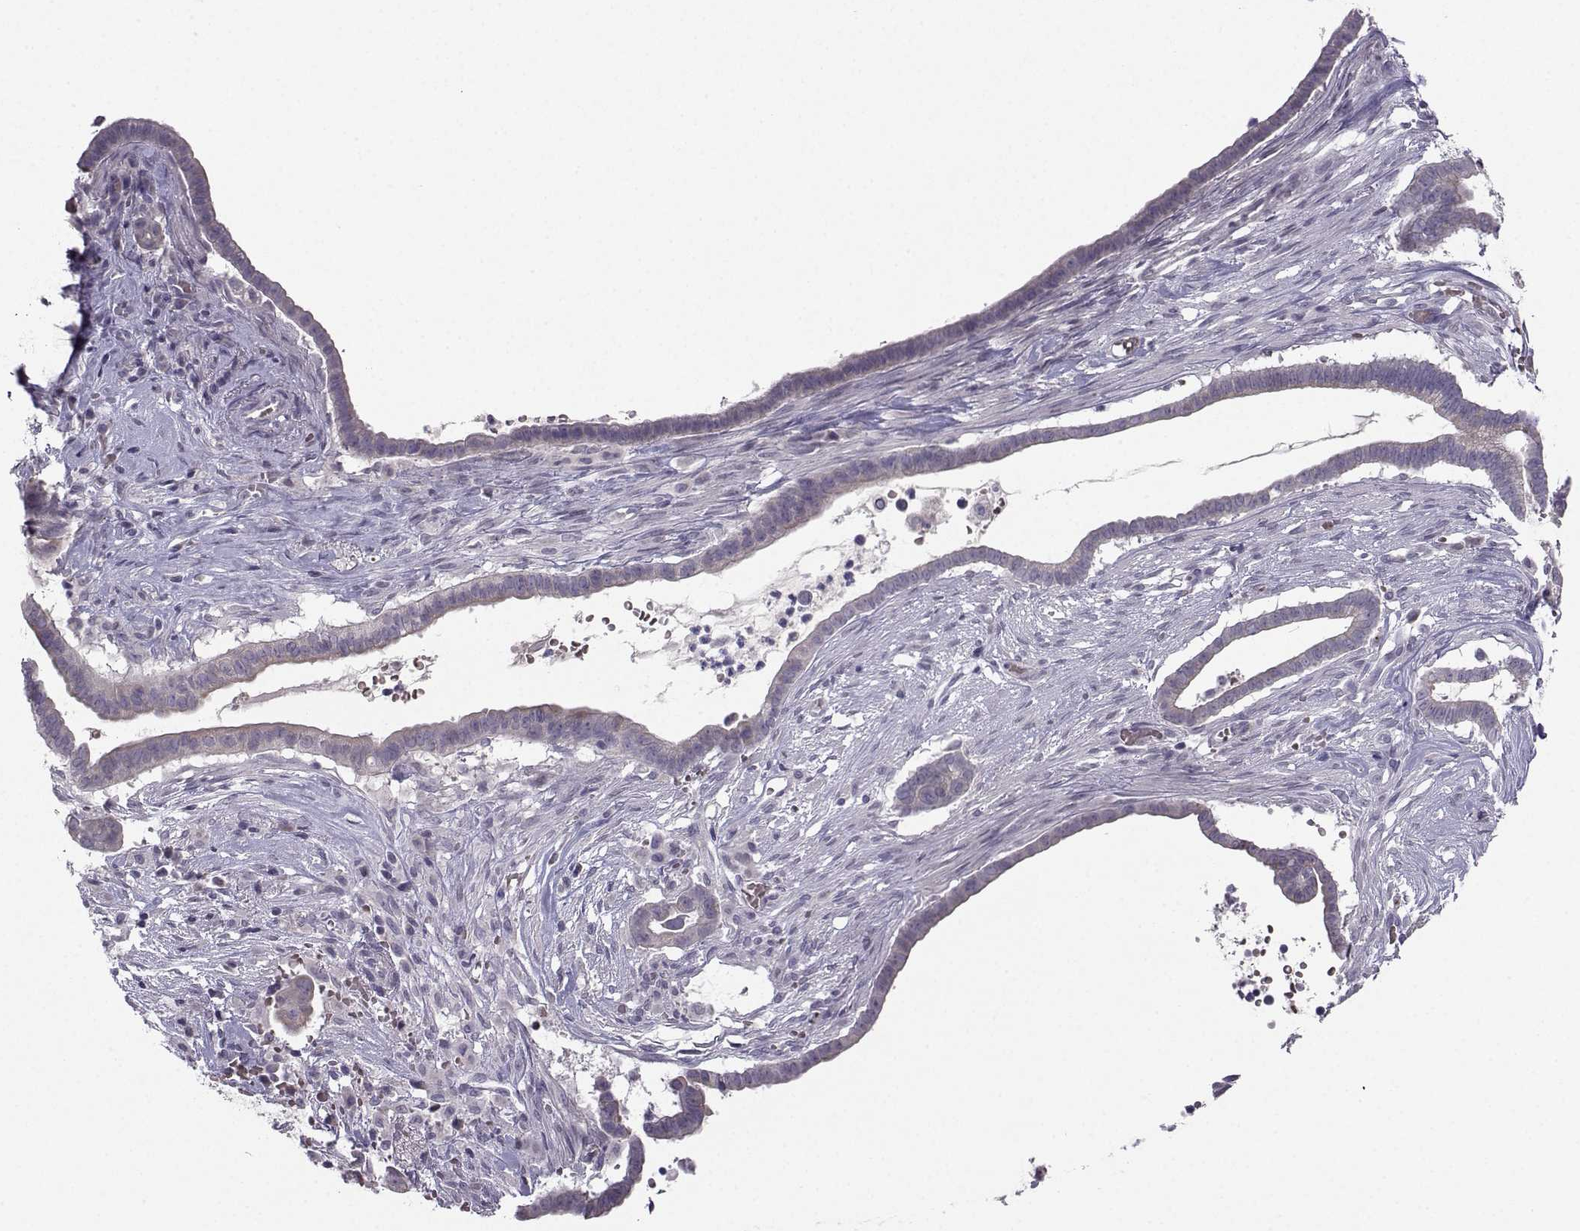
{"staining": {"intensity": "negative", "quantity": "none", "location": "none"}, "tissue": "pancreatic cancer", "cell_type": "Tumor cells", "image_type": "cancer", "snomed": [{"axis": "morphology", "description": "Adenocarcinoma, NOS"}, {"axis": "topography", "description": "Pancreas"}], "caption": "Tumor cells show no significant protein expression in pancreatic cancer.", "gene": "LIN28A", "patient": {"sex": "male", "age": 61}}